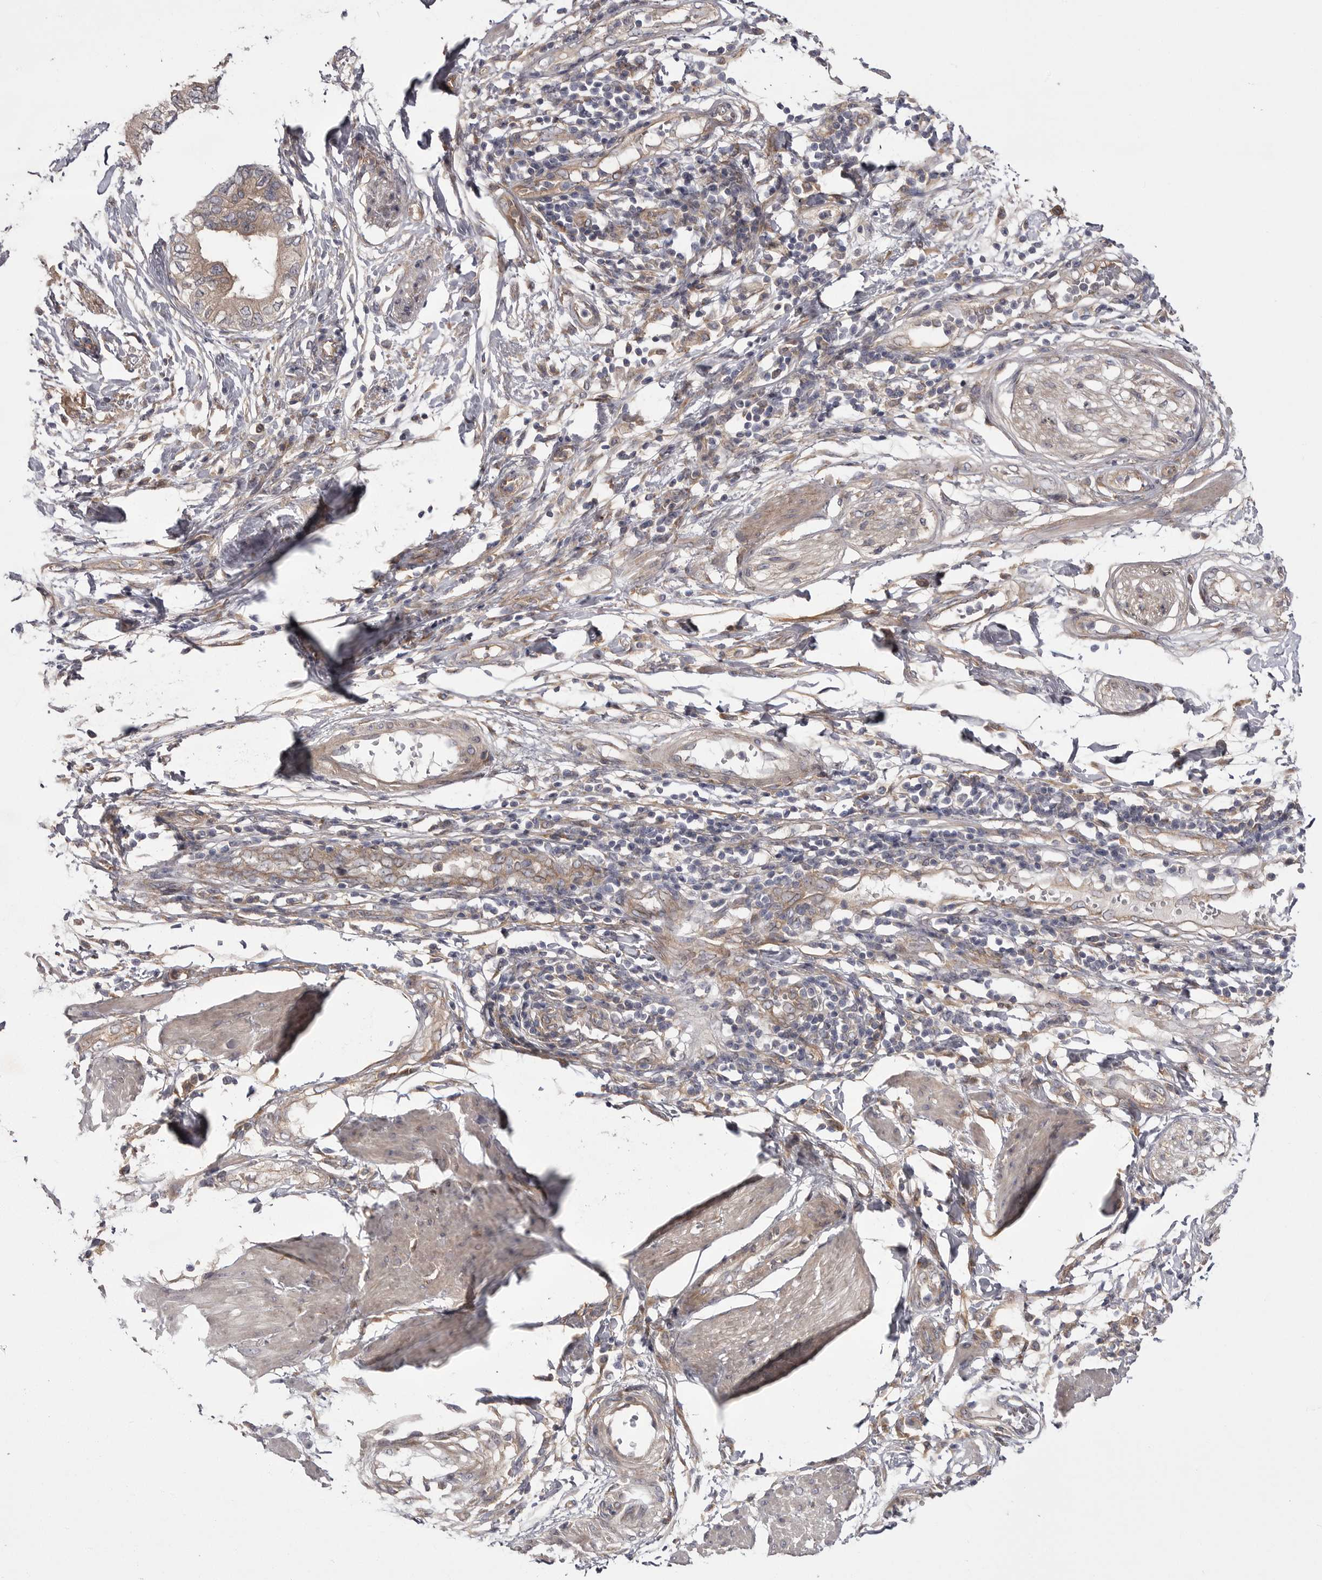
{"staining": {"intensity": "weak", "quantity": "<25%", "location": "cytoplasmic/membranous"}, "tissue": "pancreatic cancer", "cell_type": "Tumor cells", "image_type": "cancer", "snomed": [{"axis": "morphology", "description": "Normal tissue, NOS"}, {"axis": "morphology", "description": "Adenocarcinoma, NOS"}, {"axis": "topography", "description": "Pancreas"}, {"axis": "topography", "description": "Duodenum"}], "caption": "Immunohistochemical staining of human pancreatic cancer displays no significant expression in tumor cells.", "gene": "OSBPL9", "patient": {"sex": "female", "age": 60}}